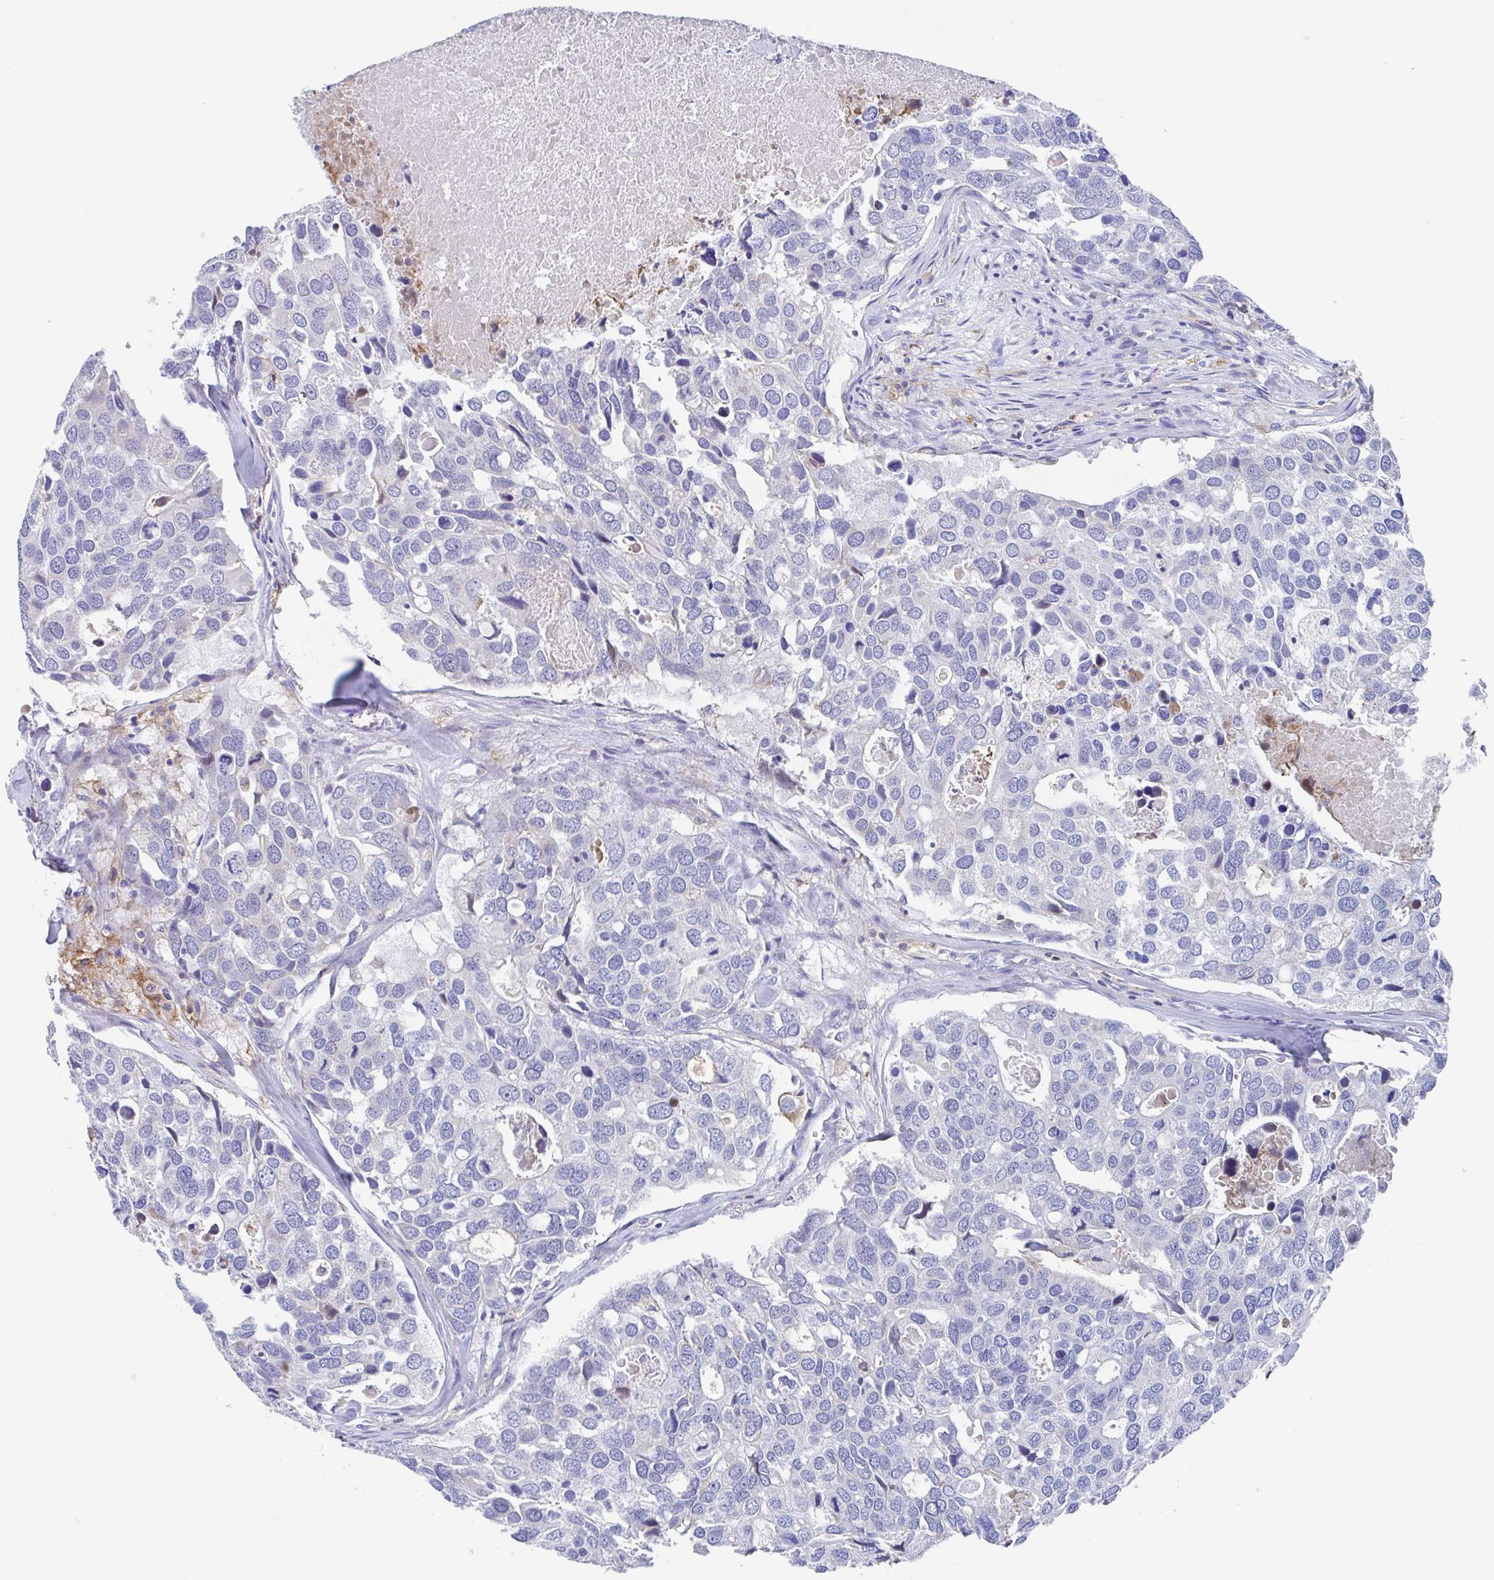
{"staining": {"intensity": "negative", "quantity": "none", "location": "none"}, "tissue": "breast cancer", "cell_type": "Tumor cells", "image_type": "cancer", "snomed": [{"axis": "morphology", "description": "Duct carcinoma"}, {"axis": "topography", "description": "Breast"}], "caption": "Protein analysis of breast intraductal carcinoma exhibits no significant staining in tumor cells.", "gene": "FCGR3A", "patient": {"sex": "female", "age": 83}}